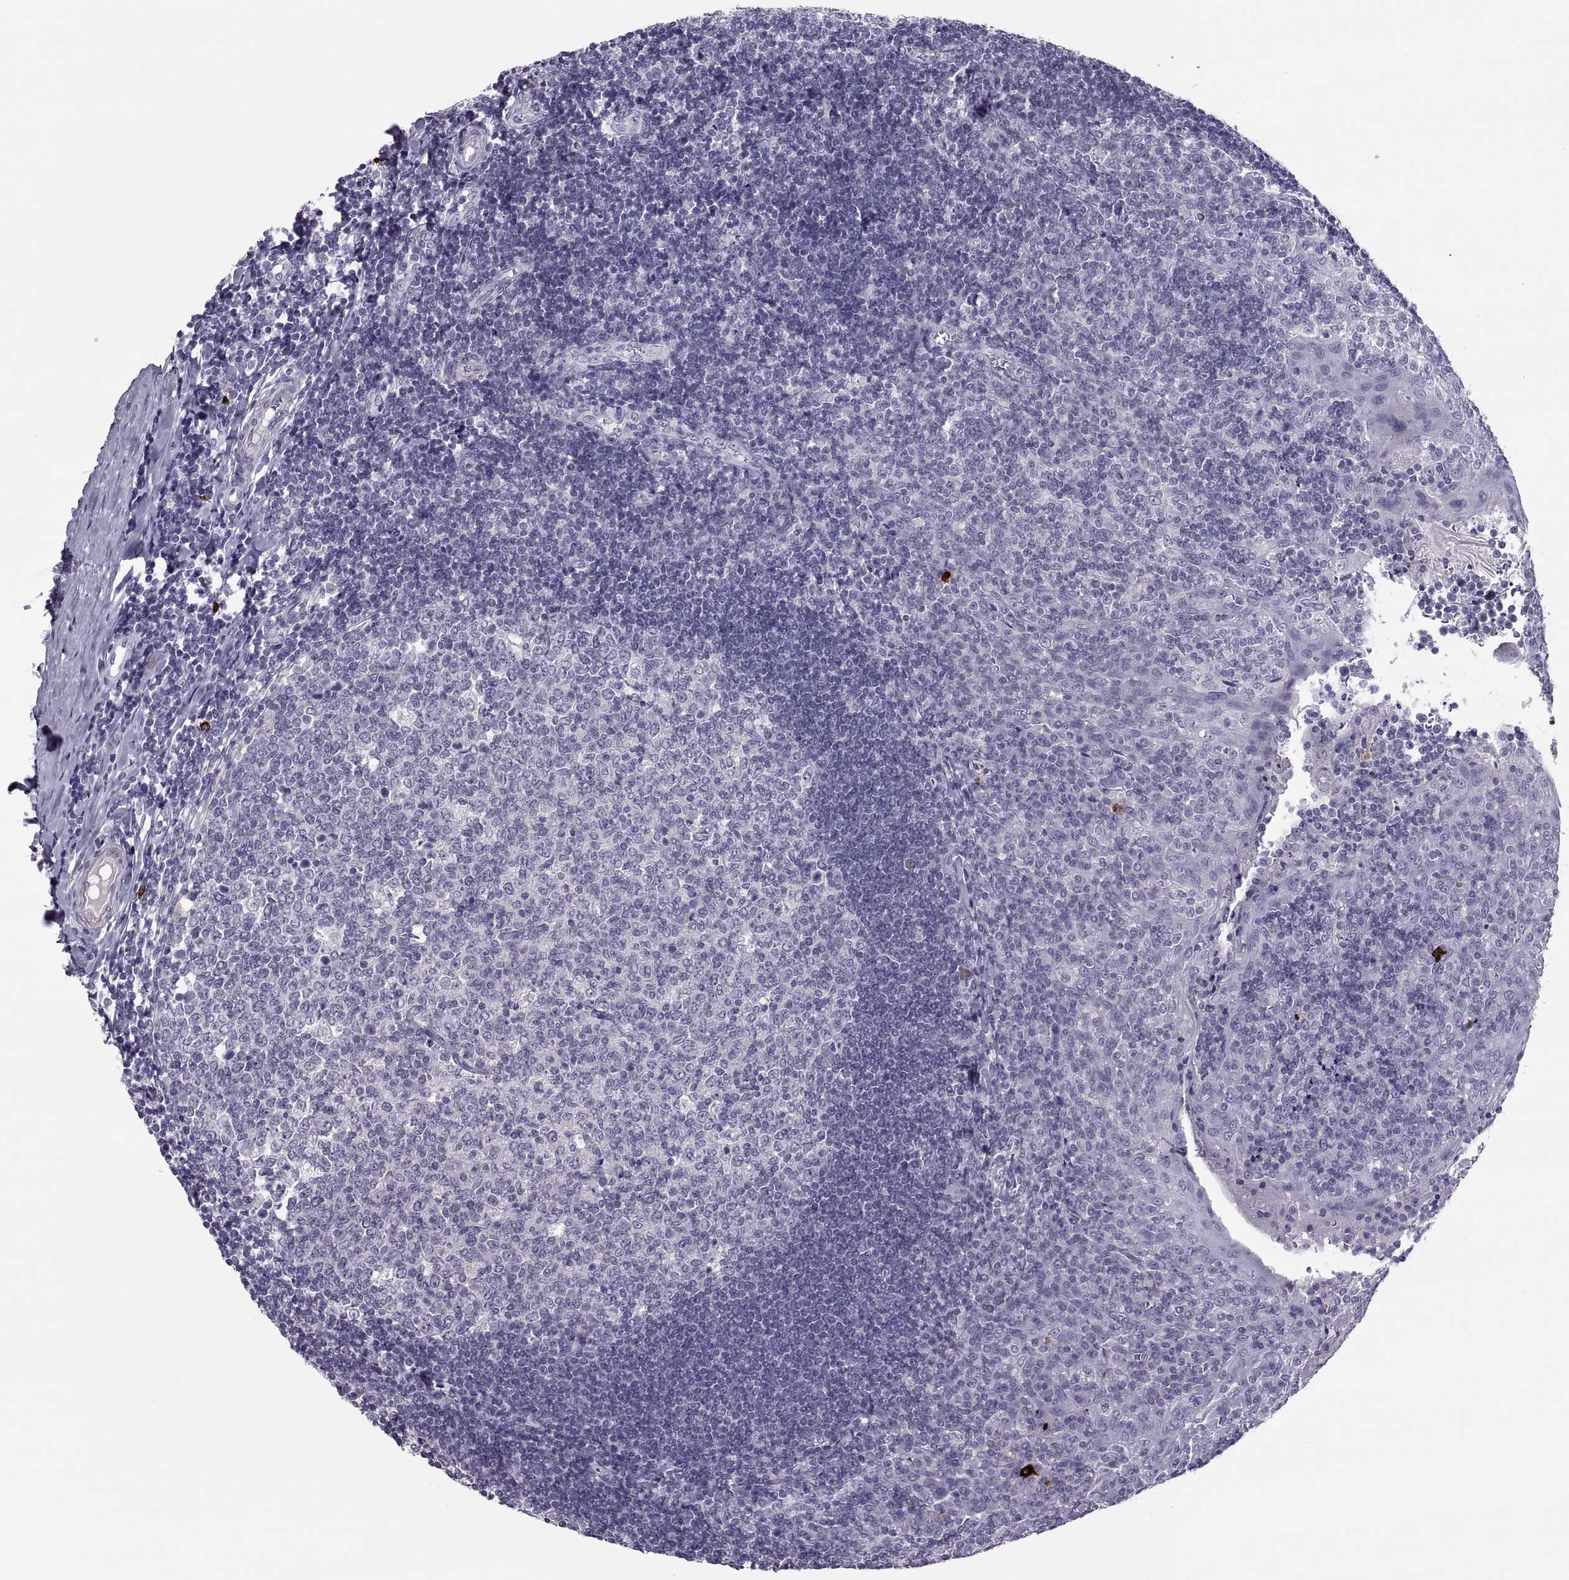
{"staining": {"intensity": "negative", "quantity": "none", "location": "none"}, "tissue": "tonsil", "cell_type": "Germinal center cells", "image_type": "normal", "snomed": [{"axis": "morphology", "description": "Normal tissue, NOS"}, {"axis": "topography", "description": "Tonsil"}], "caption": "Human tonsil stained for a protein using IHC reveals no staining in germinal center cells.", "gene": "IGSF1", "patient": {"sex": "female", "age": 12}}